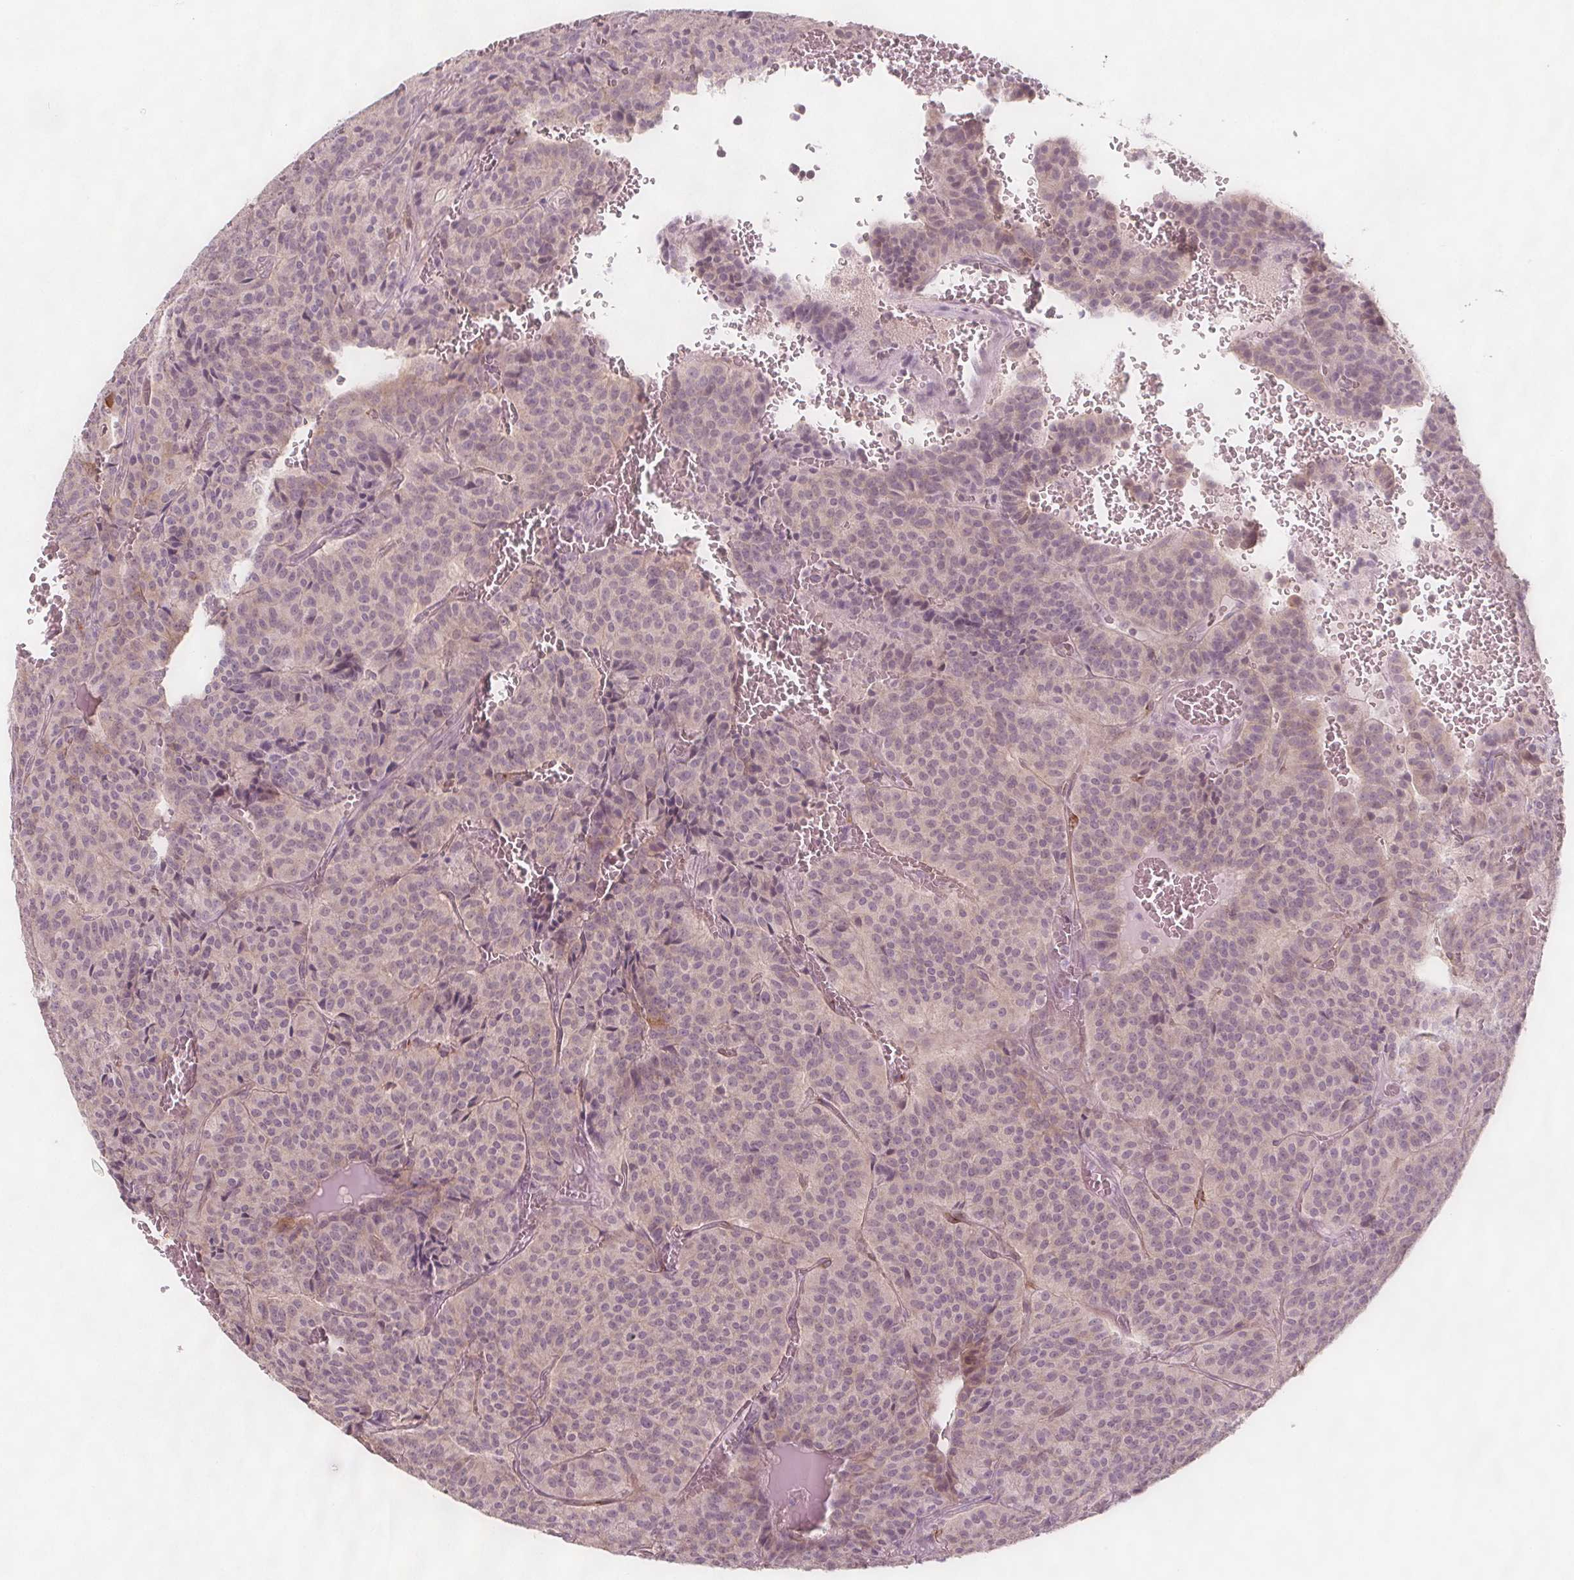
{"staining": {"intensity": "weak", "quantity": "<25%", "location": "nuclear"}, "tissue": "carcinoid", "cell_type": "Tumor cells", "image_type": "cancer", "snomed": [{"axis": "morphology", "description": "Carcinoid, malignant, NOS"}, {"axis": "topography", "description": "Lung"}], "caption": "Image shows no protein staining in tumor cells of carcinoid (malignant) tissue.", "gene": "C1orf167", "patient": {"sex": "male", "age": 70}}